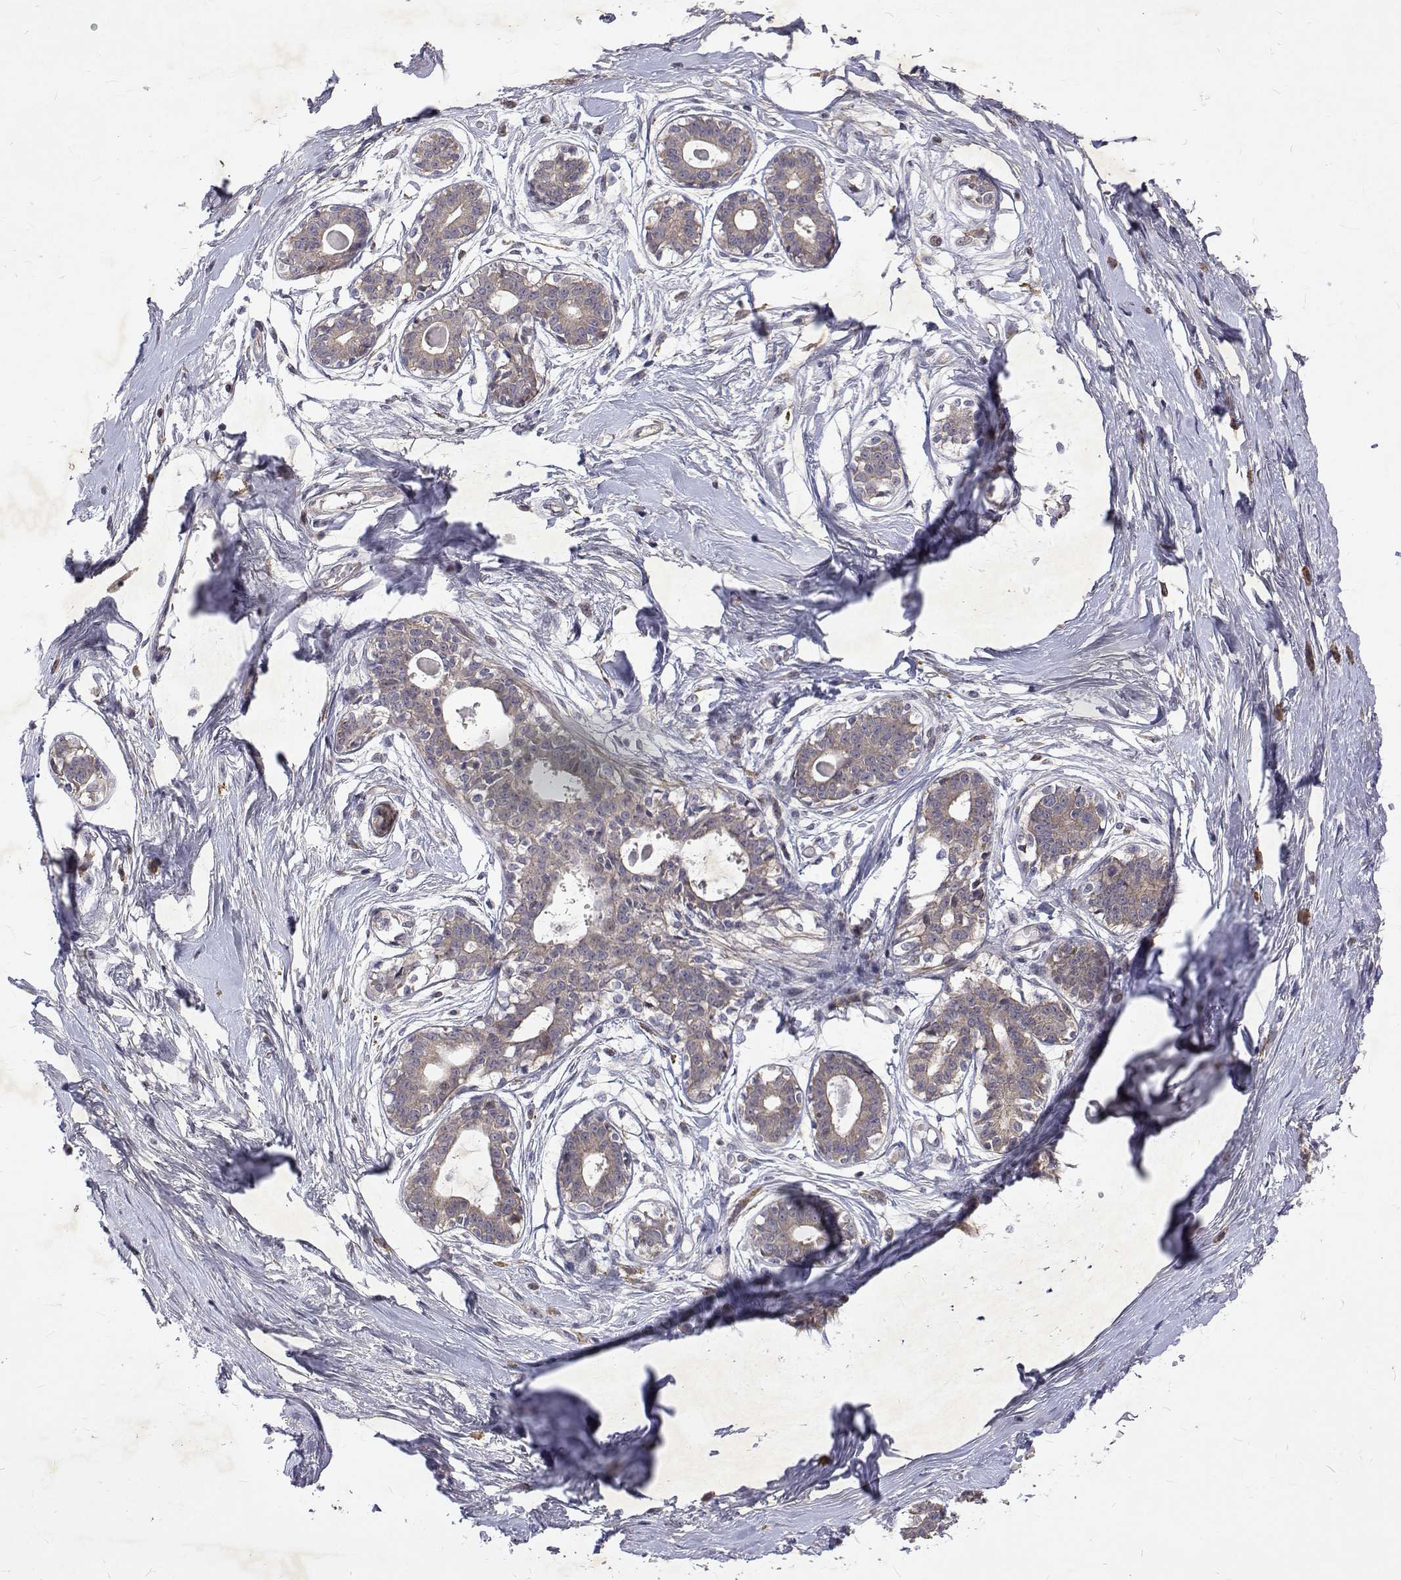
{"staining": {"intensity": "weak", "quantity": "25%-75%", "location": "cytoplasmic/membranous"}, "tissue": "breast", "cell_type": "Adipocytes", "image_type": "normal", "snomed": [{"axis": "morphology", "description": "Normal tissue, NOS"}, {"axis": "topography", "description": "Breast"}], "caption": "Human breast stained for a protein (brown) displays weak cytoplasmic/membranous positive staining in about 25%-75% of adipocytes.", "gene": "ALKBH8", "patient": {"sex": "female", "age": 45}}